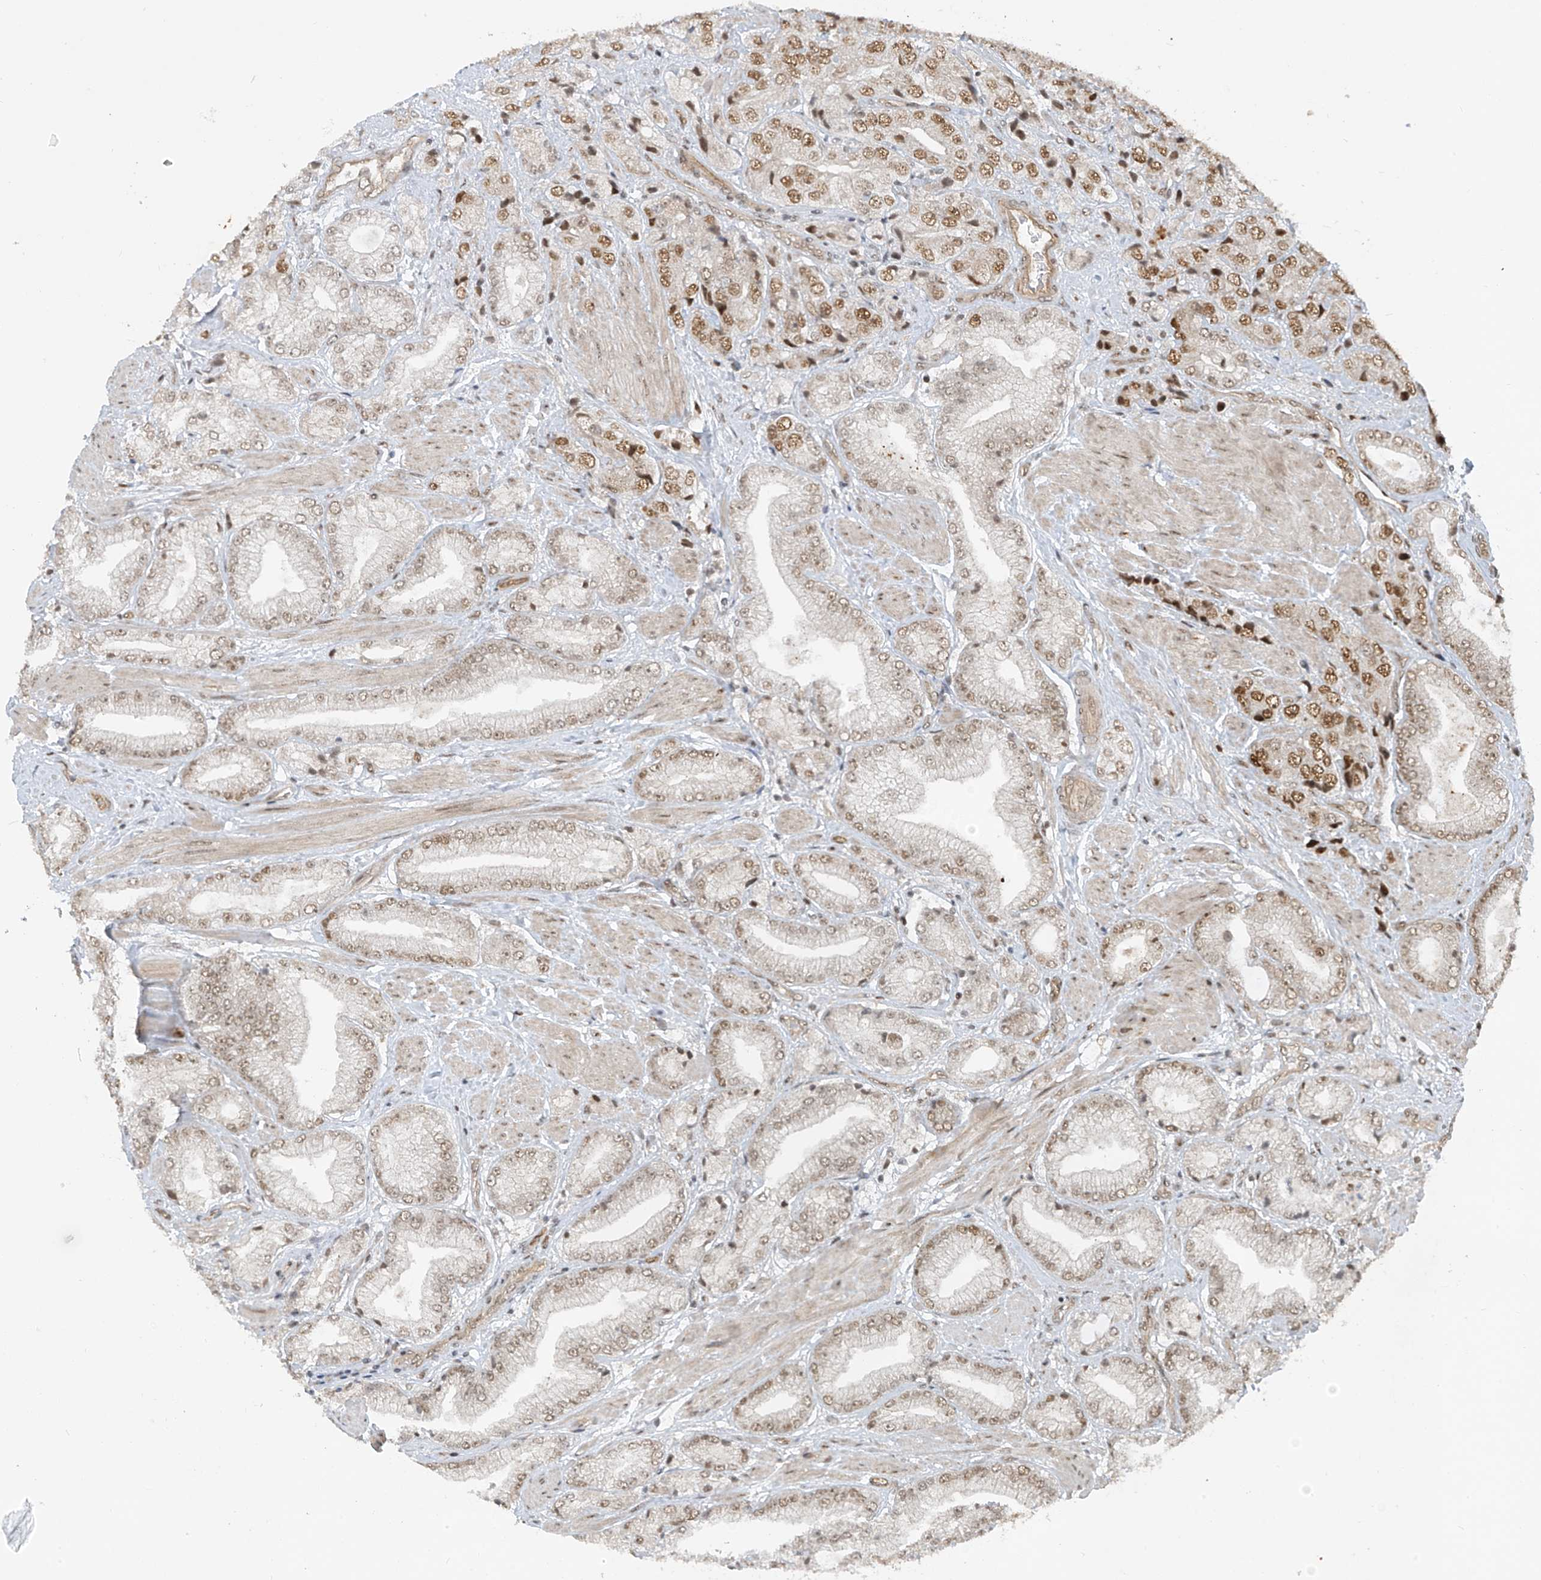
{"staining": {"intensity": "moderate", "quantity": ">75%", "location": "nuclear"}, "tissue": "prostate cancer", "cell_type": "Tumor cells", "image_type": "cancer", "snomed": [{"axis": "morphology", "description": "Adenocarcinoma, High grade"}, {"axis": "topography", "description": "Prostate"}], "caption": "Adenocarcinoma (high-grade) (prostate) stained with DAB (3,3'-diaminobenzidine) immunohistochemistry reveals medium levels of moderate nuclear positivity in about >75% of tumor cells. The staining is performed using DAB (3,3'-diaminobenzidine) brown chromogen to label protein expression. The nuclei are counter-stained blue using hematoxylin.", "gene": "ARHGEF3", "patient": {"sex": "male", "age": 50}}